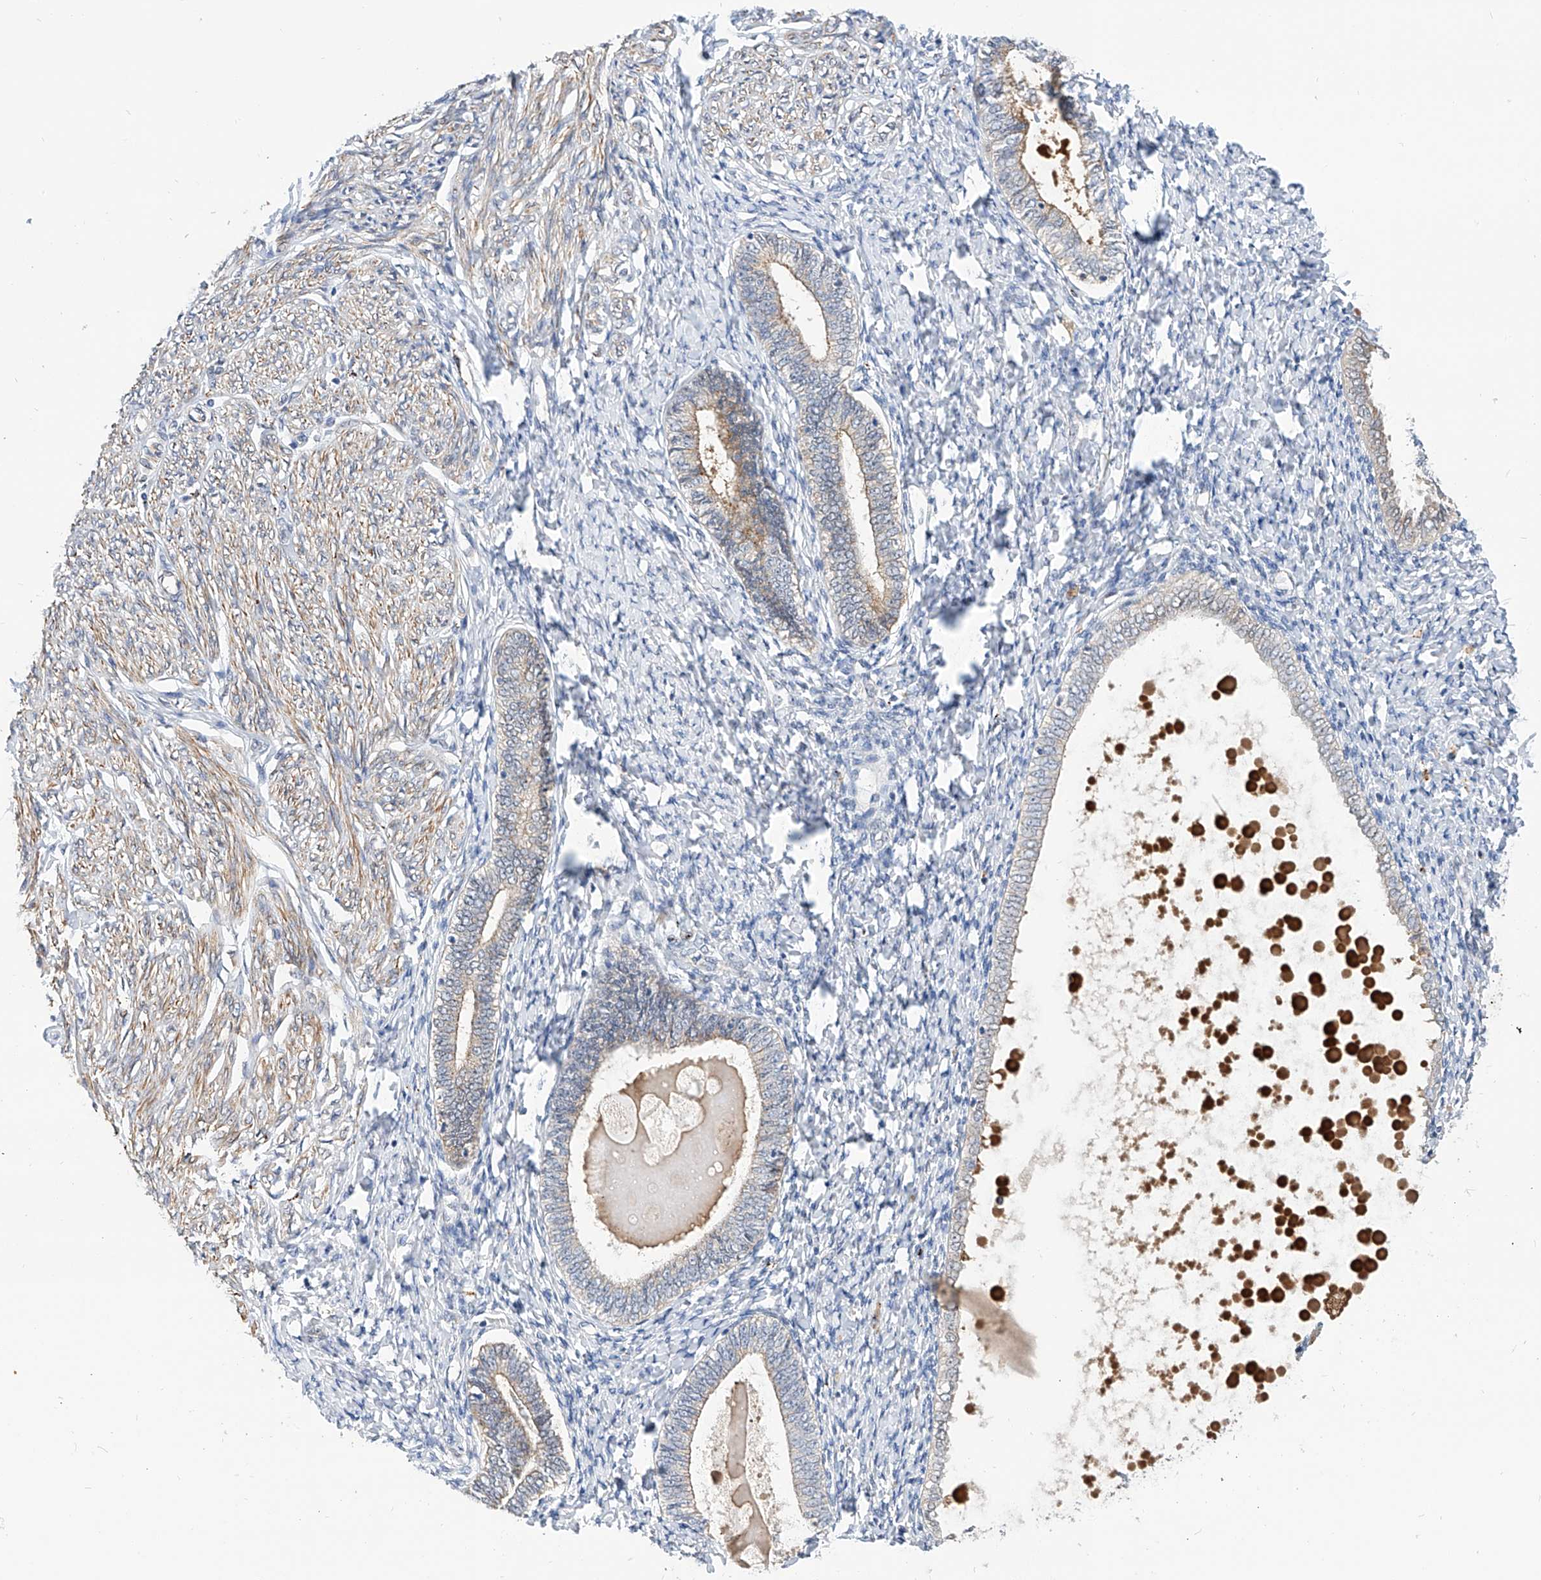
{"staining": {"intensity": "negative", "quantity": "none", "location": "none"}, "tissue": "endometrium", "cell_type": "Cells in endometrial stroma", "image_type": "normal", "snomed": [{"axis": "morphology", "description": "Normal tissue, NOS"}, {"axis": "topography", "description": "Endometrium"}], "caption": "High power microscopy micrograph of an IHC histopathology image of normal endometrium, revealing no significant staining in cells in endometrial stroma. The staining is performed using DAB brown chromogen with nuclei counter-stained in using hematoxylin.", "gene": "MAGEE2", "patient": {"sex": "female", "age": 72}}